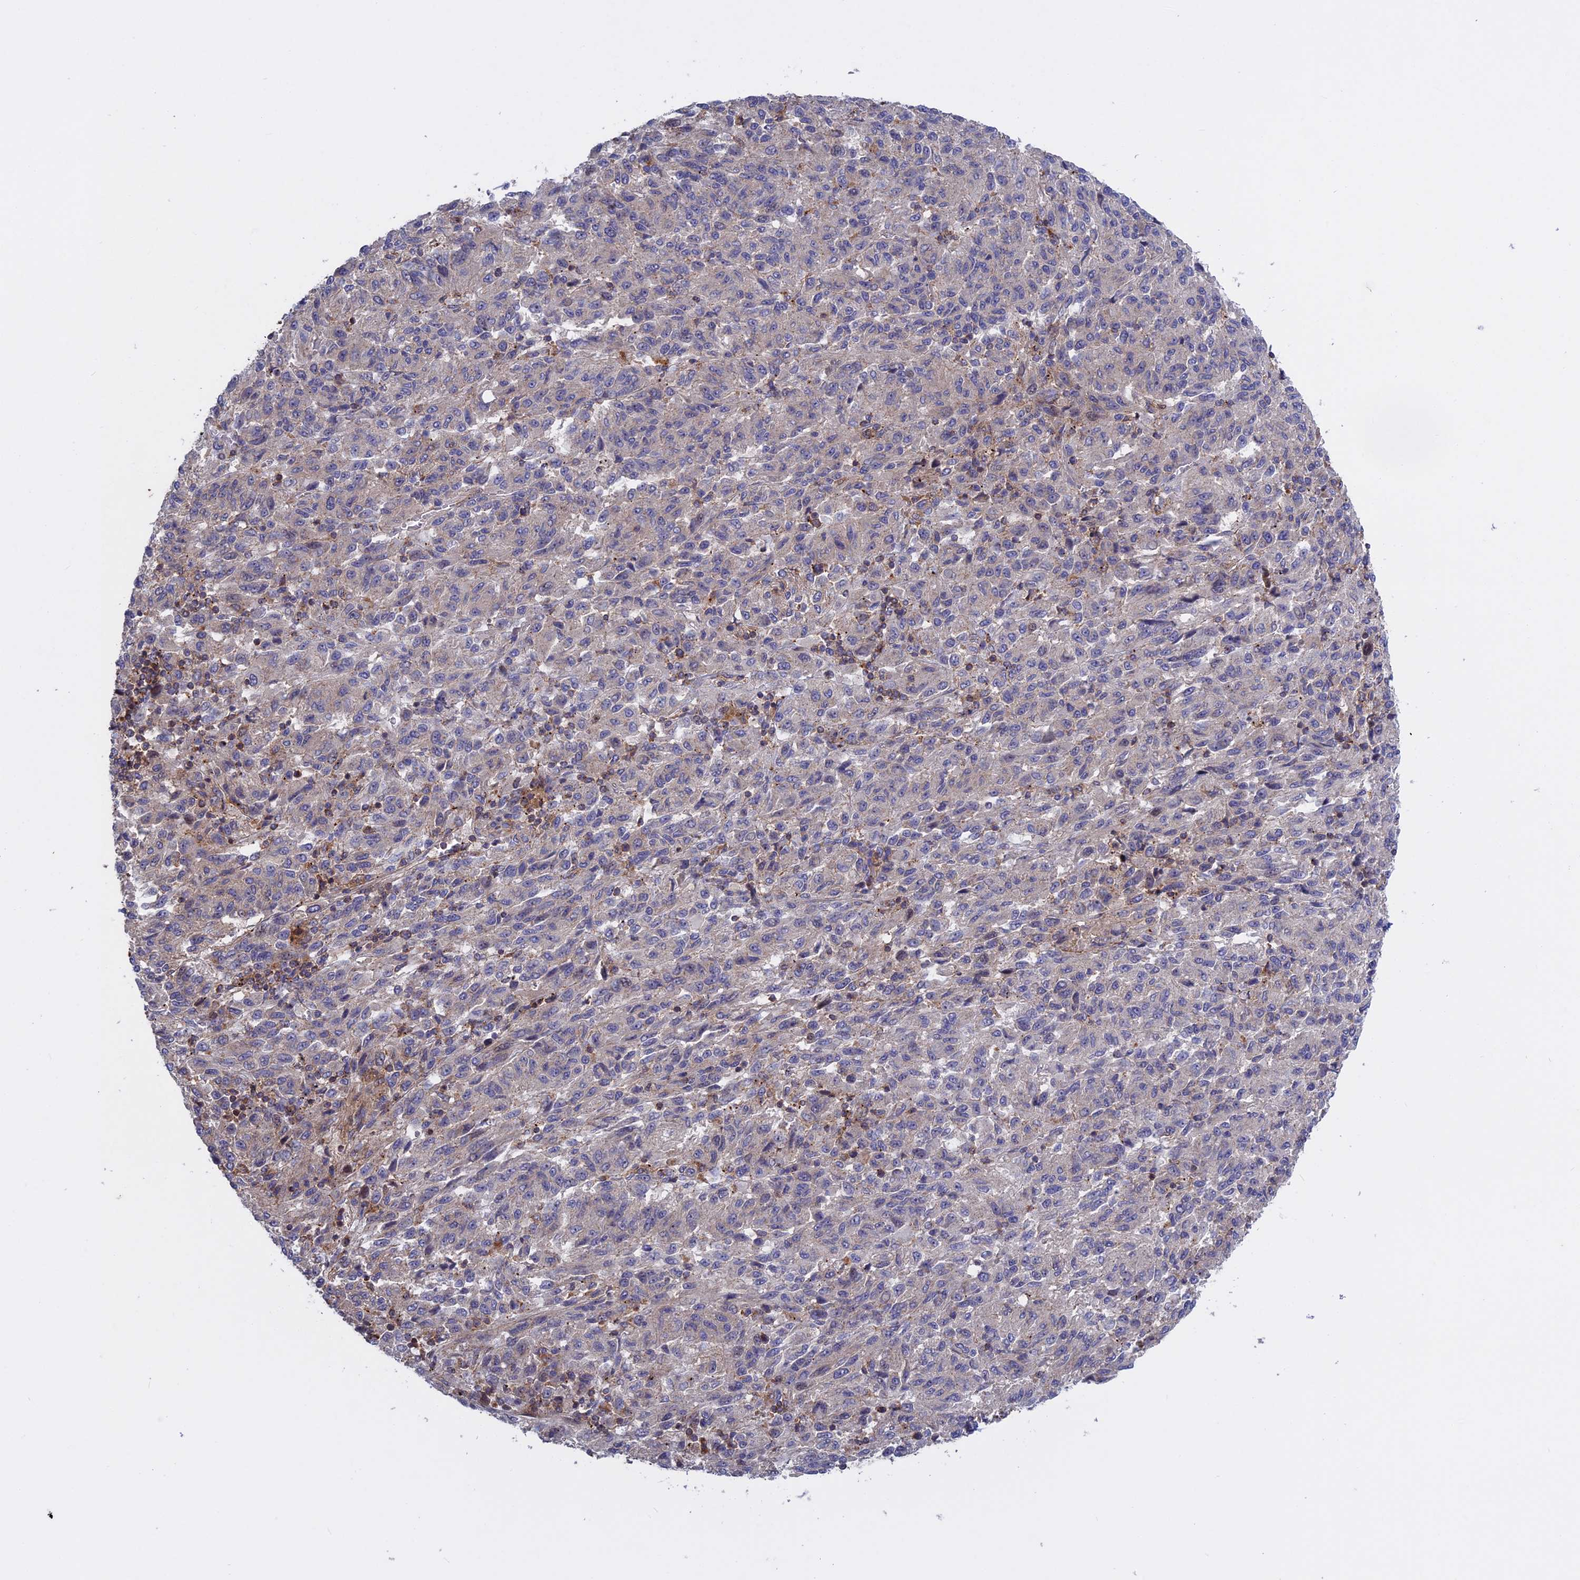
{"staining": {"intensity": "negative", "quantity": "none", "location": "none"}, "tissue": "melanoma", "cell_type": "Tumor cells", "image_type": "cancer", "snomed": [{"axis": "morphology", "description": "Malignant melanoma, Metastatic site"}, {"axis": "topography", "description": "Lung"}], "caption": "Tumor cells are negative for protein expression in human melanoma.", "gene": "LYPD5", "patient": {"sex": "male", "age": 64}}